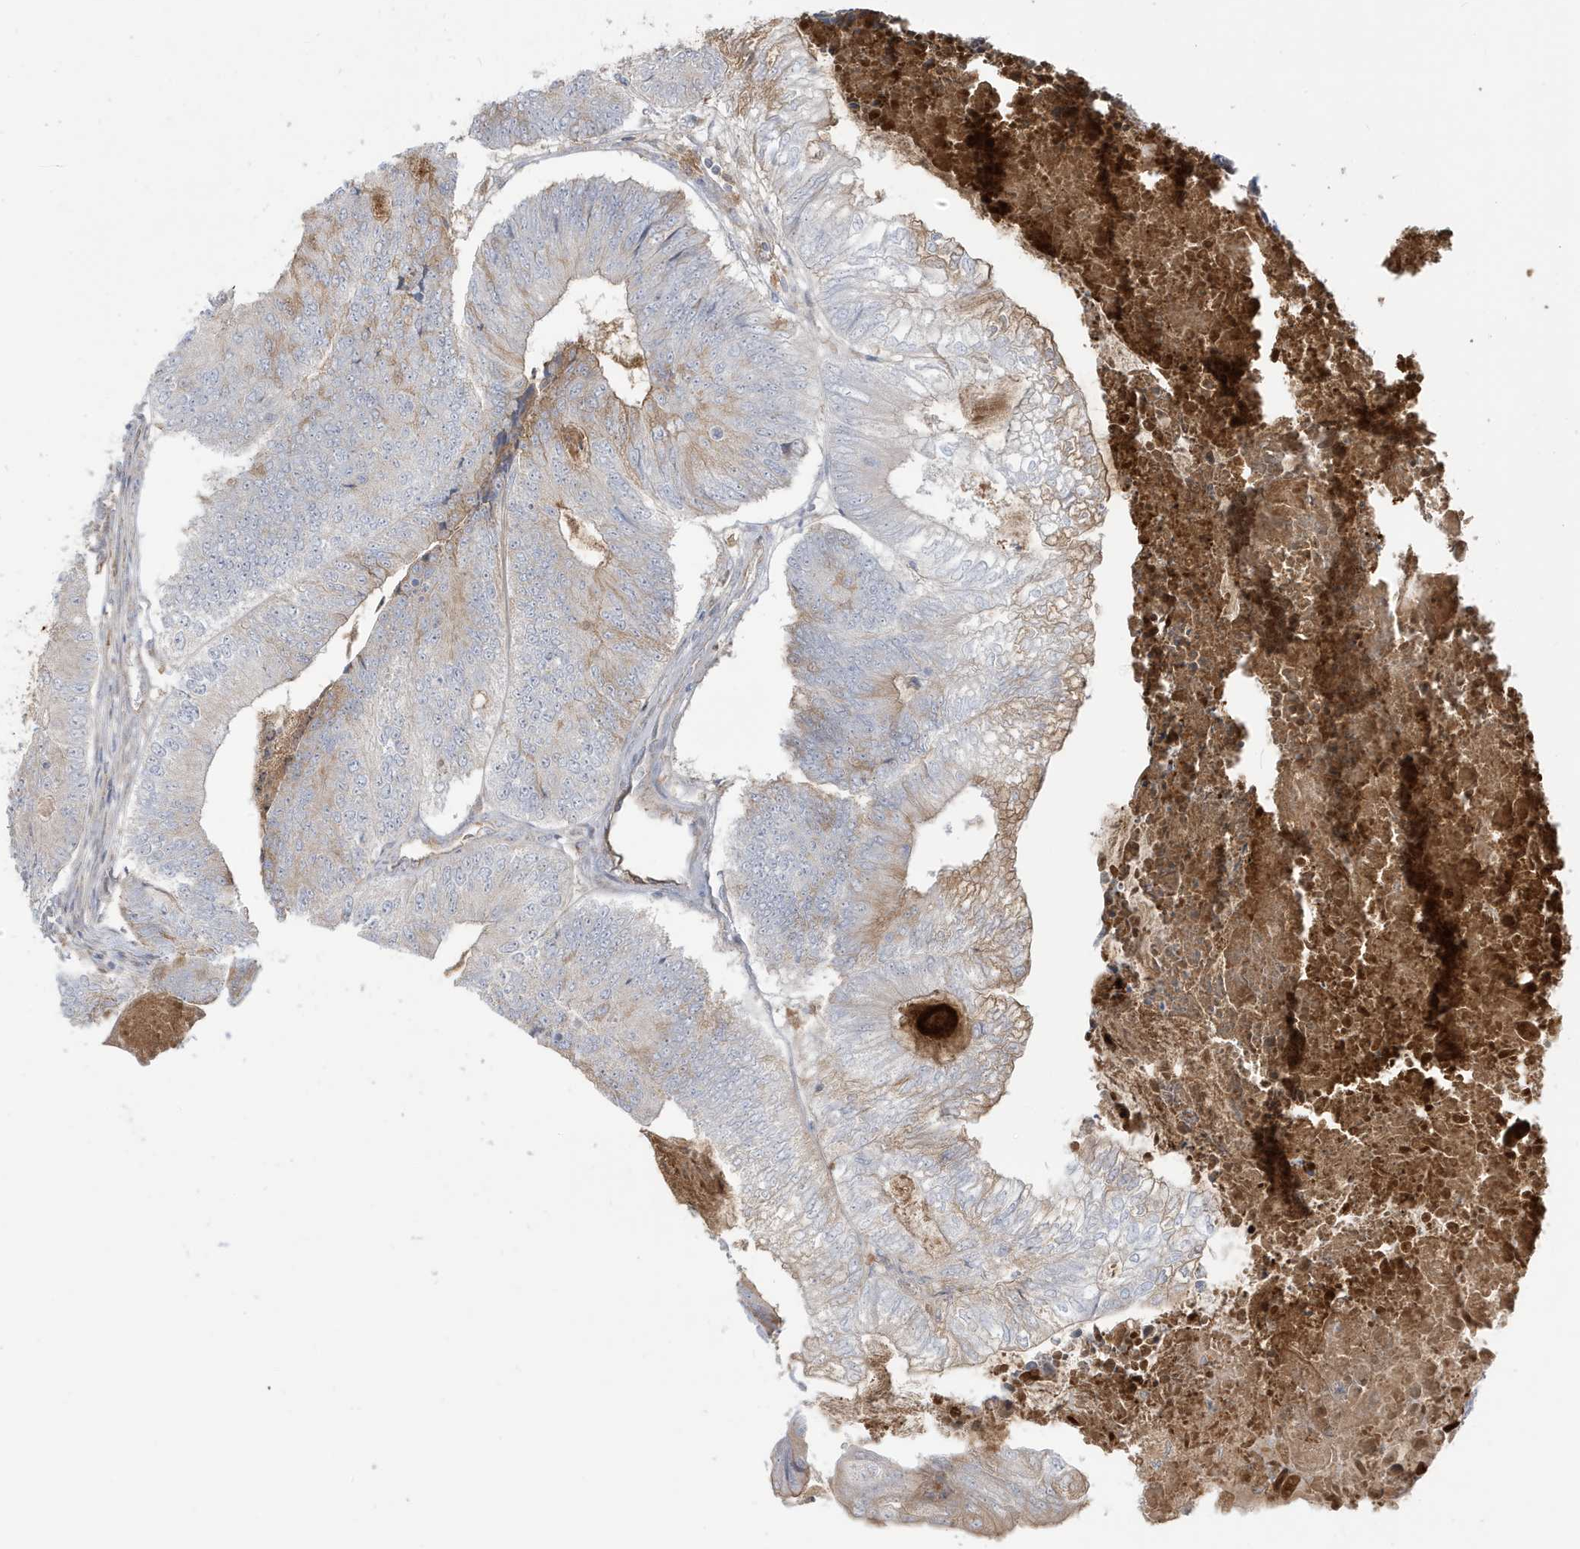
{"staining": {"intensity": "weak", "quantity": ">75%", "location": "cytoplasmic/membranous"}, "tissue": "colorectal cancer", "cell_type": "Tumor cells", "image_type": "cancer", "snomed": [{"axis": "morphology", "description": "Adenocarcinoma, NOS"}, {"axis": "topography", "description": "Colon"}], "caption": "Weak cytoplasmic/membranous positivity is present in about >75% of tumor cells in colorectal cancer (adenocarcinoma). The protein of interest is shown in brown color, while the nuclei are stained blue.", "gene": "IFT57", "patient": {"sex": "female", "age": 67}}